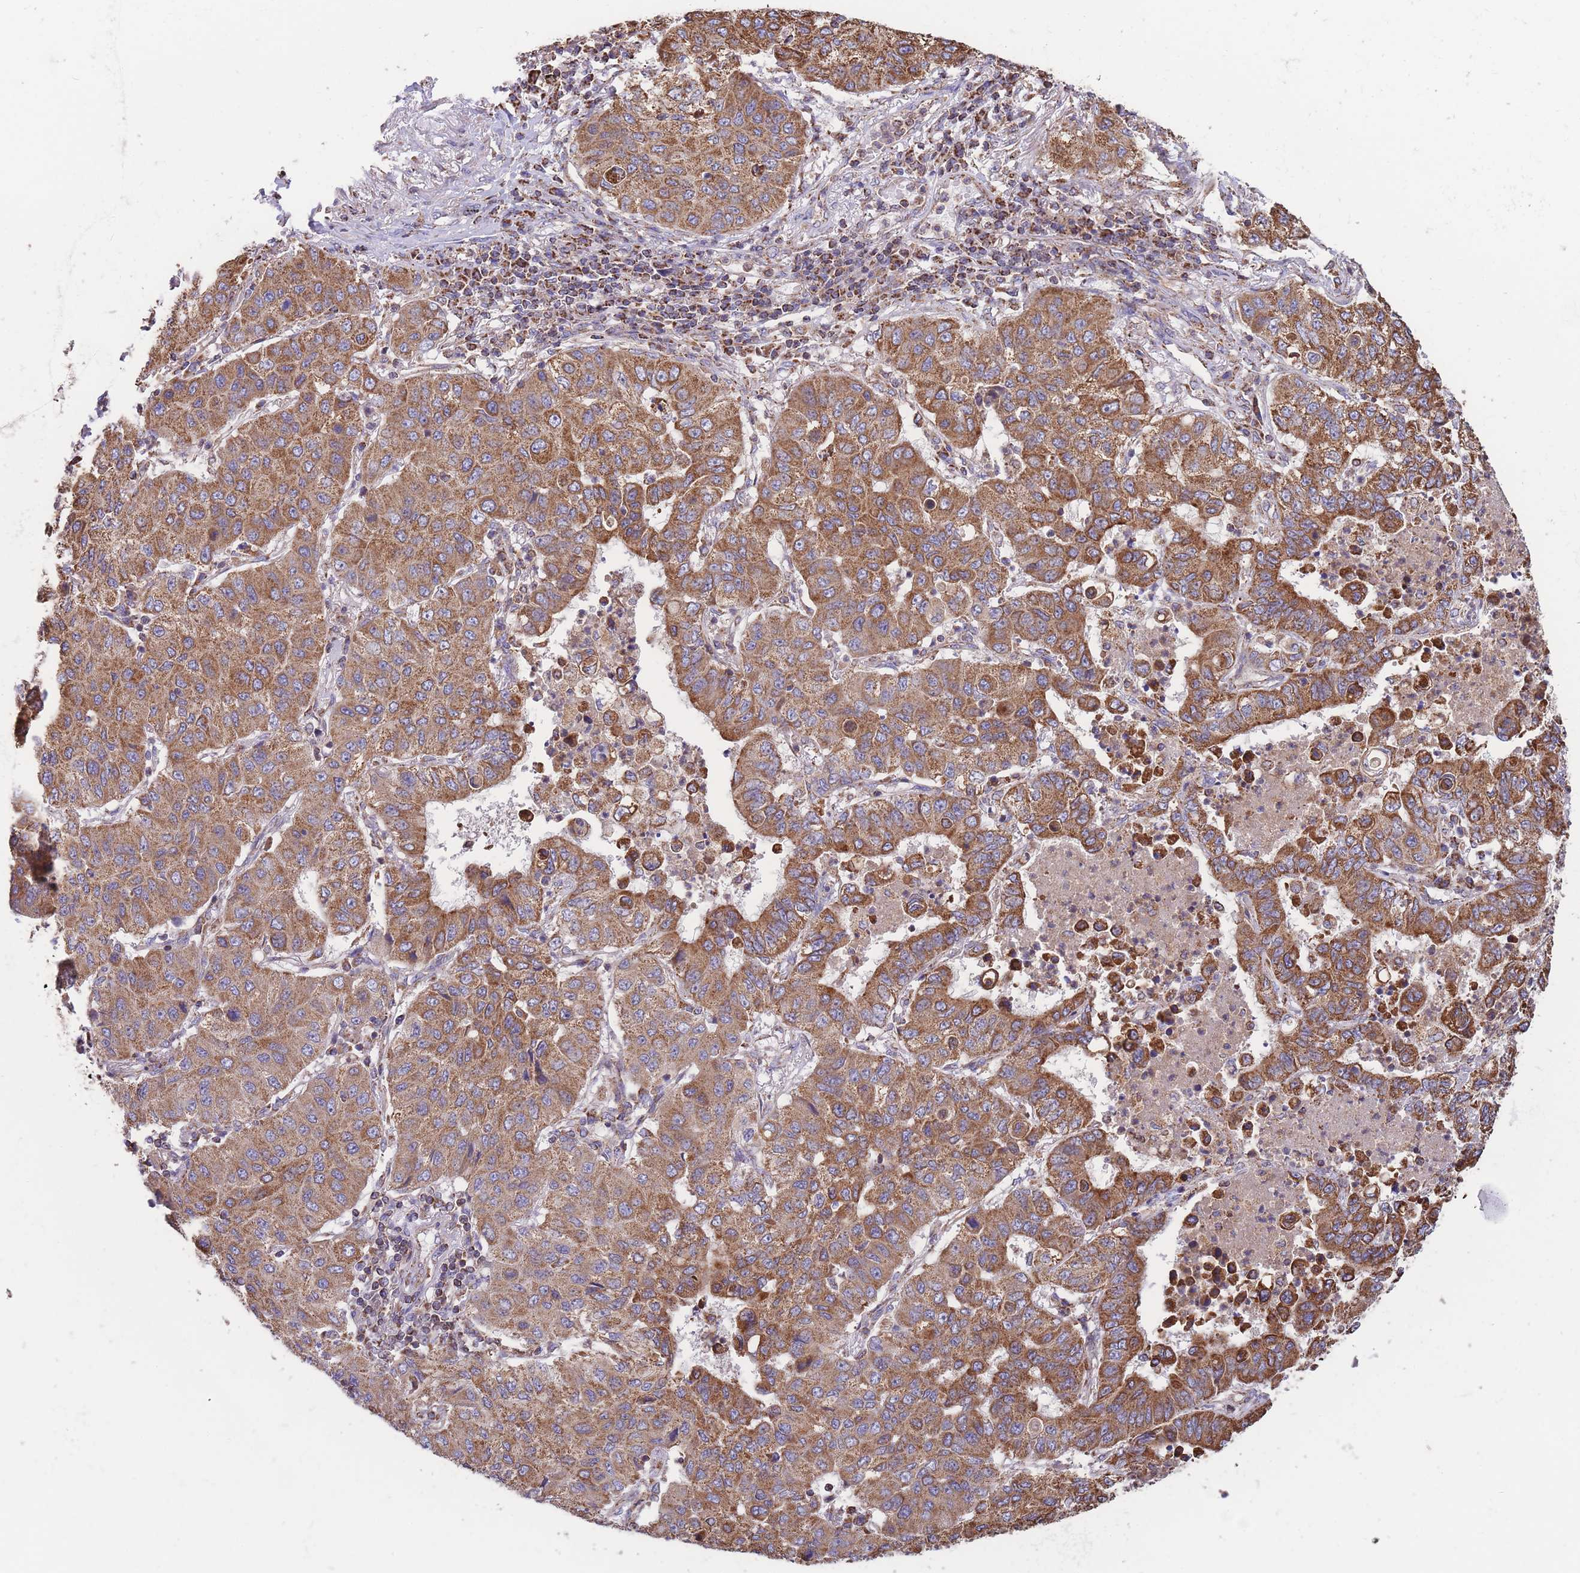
{"staining": {"intensity": "strong", "quantity": ">75%", "location": "cytoplasmic/membranous"}, "tissue": "lung cancer", "cell_type": "Tumor cells", "image_type": "cancer", "snomed": [{"axis": "morphology", "description": "Squamous cell carcinoma, NOS"}, {"axis": "topography", "description": "Lung"}], "caption": "DAB immunohistochemical staining of human lung cancer demonstrates strong cytoplasmic/membranous protein expression in about >75% of tumor cells.", "gene": "FKBP8", "patient": {"sex": "male", "age": 74}}